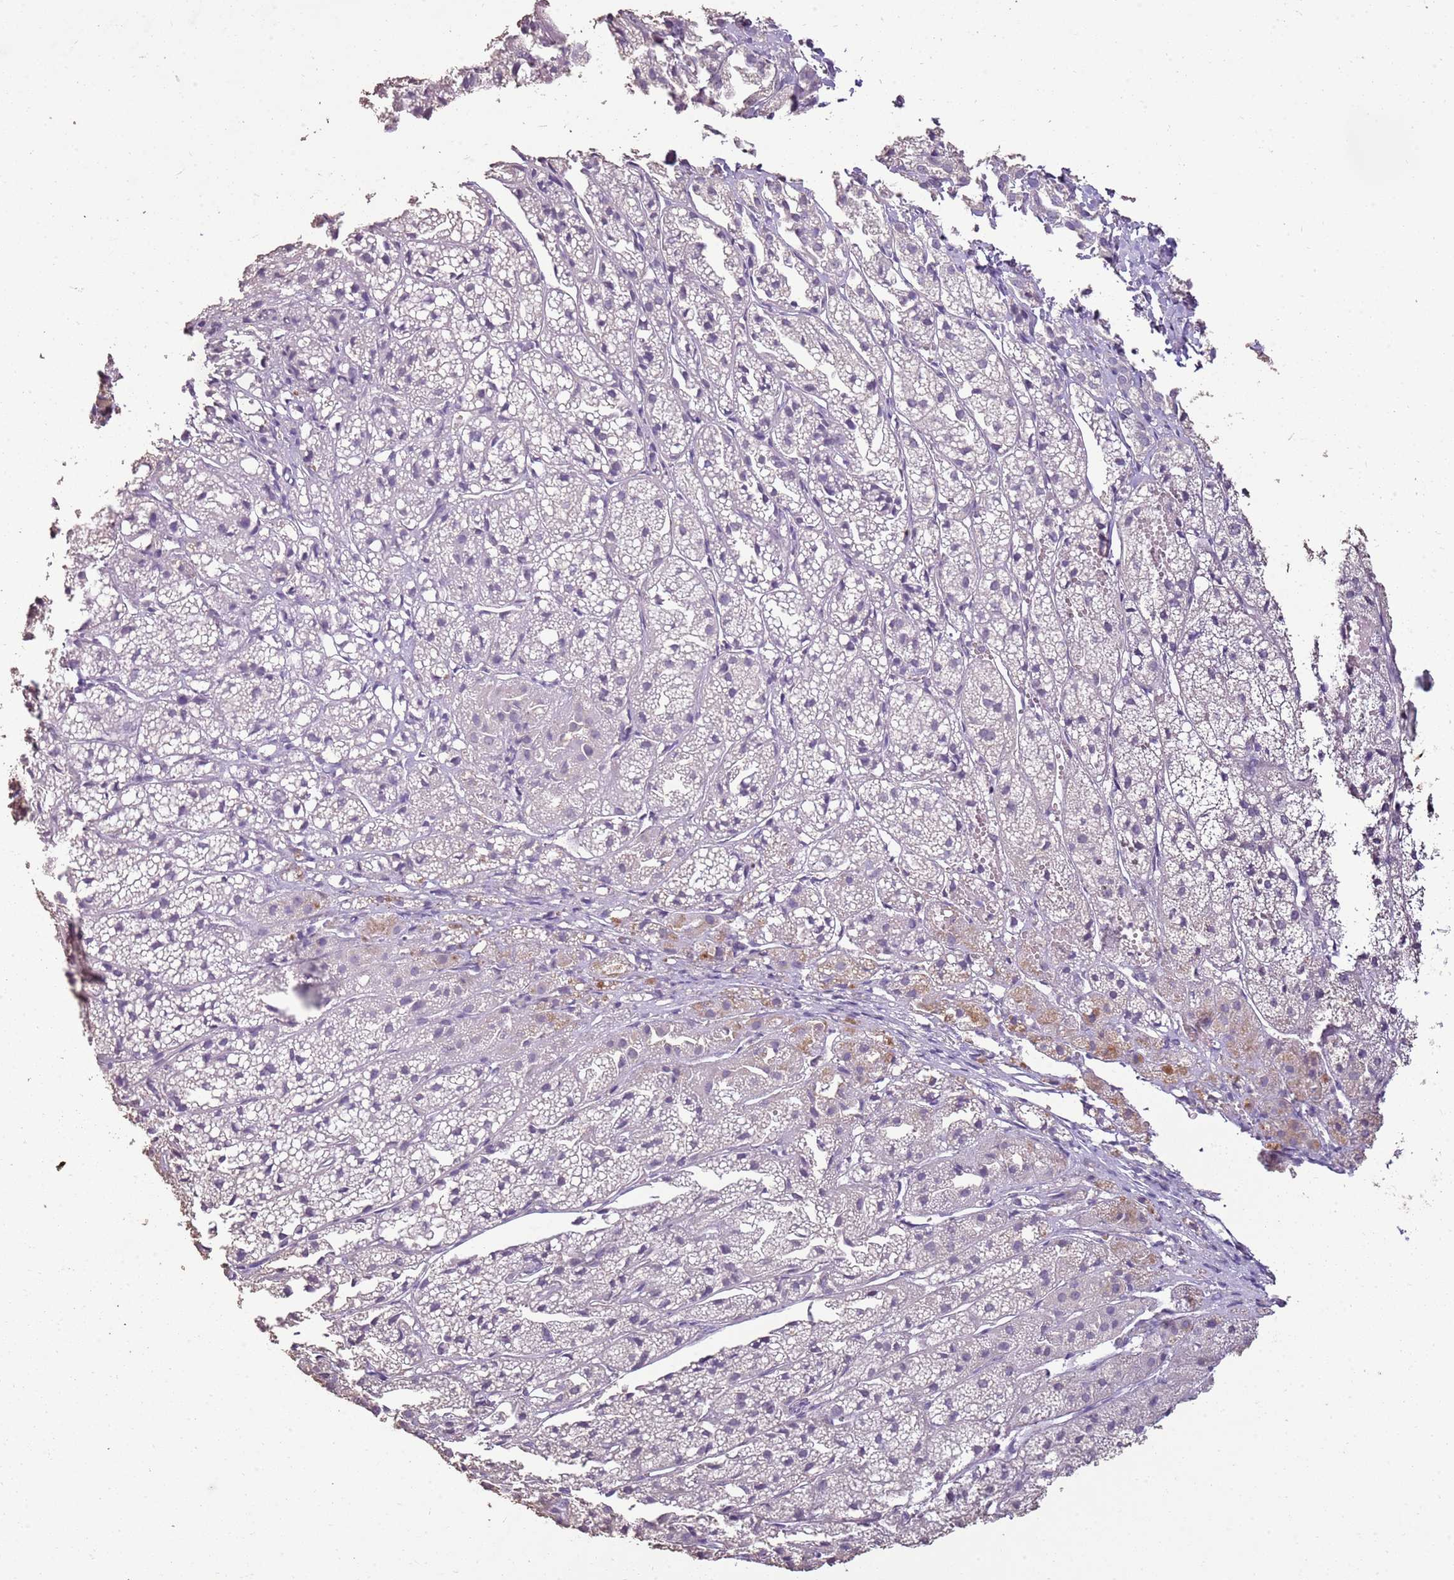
{"staining": {"intensity": "moderate", "quantity": "25%-75%", "location": "nuclear"}, "tissue": "adrenal gland", "cell_type": "Glandular cells", "image_type": "normal", "snomed": [{"axis": "morphology", "description": "Normal tissue, NOS"}, {"axis": "topography", "description": "Adrenal gland"}], "caption": "Adrenal gland stained with DAB IHC shows medium levels of moderate nuclear positivity in about 25%-75% of glandular cells.", "gene": "ARL14EP", "patient": {"sex": "female", "age": 44}}